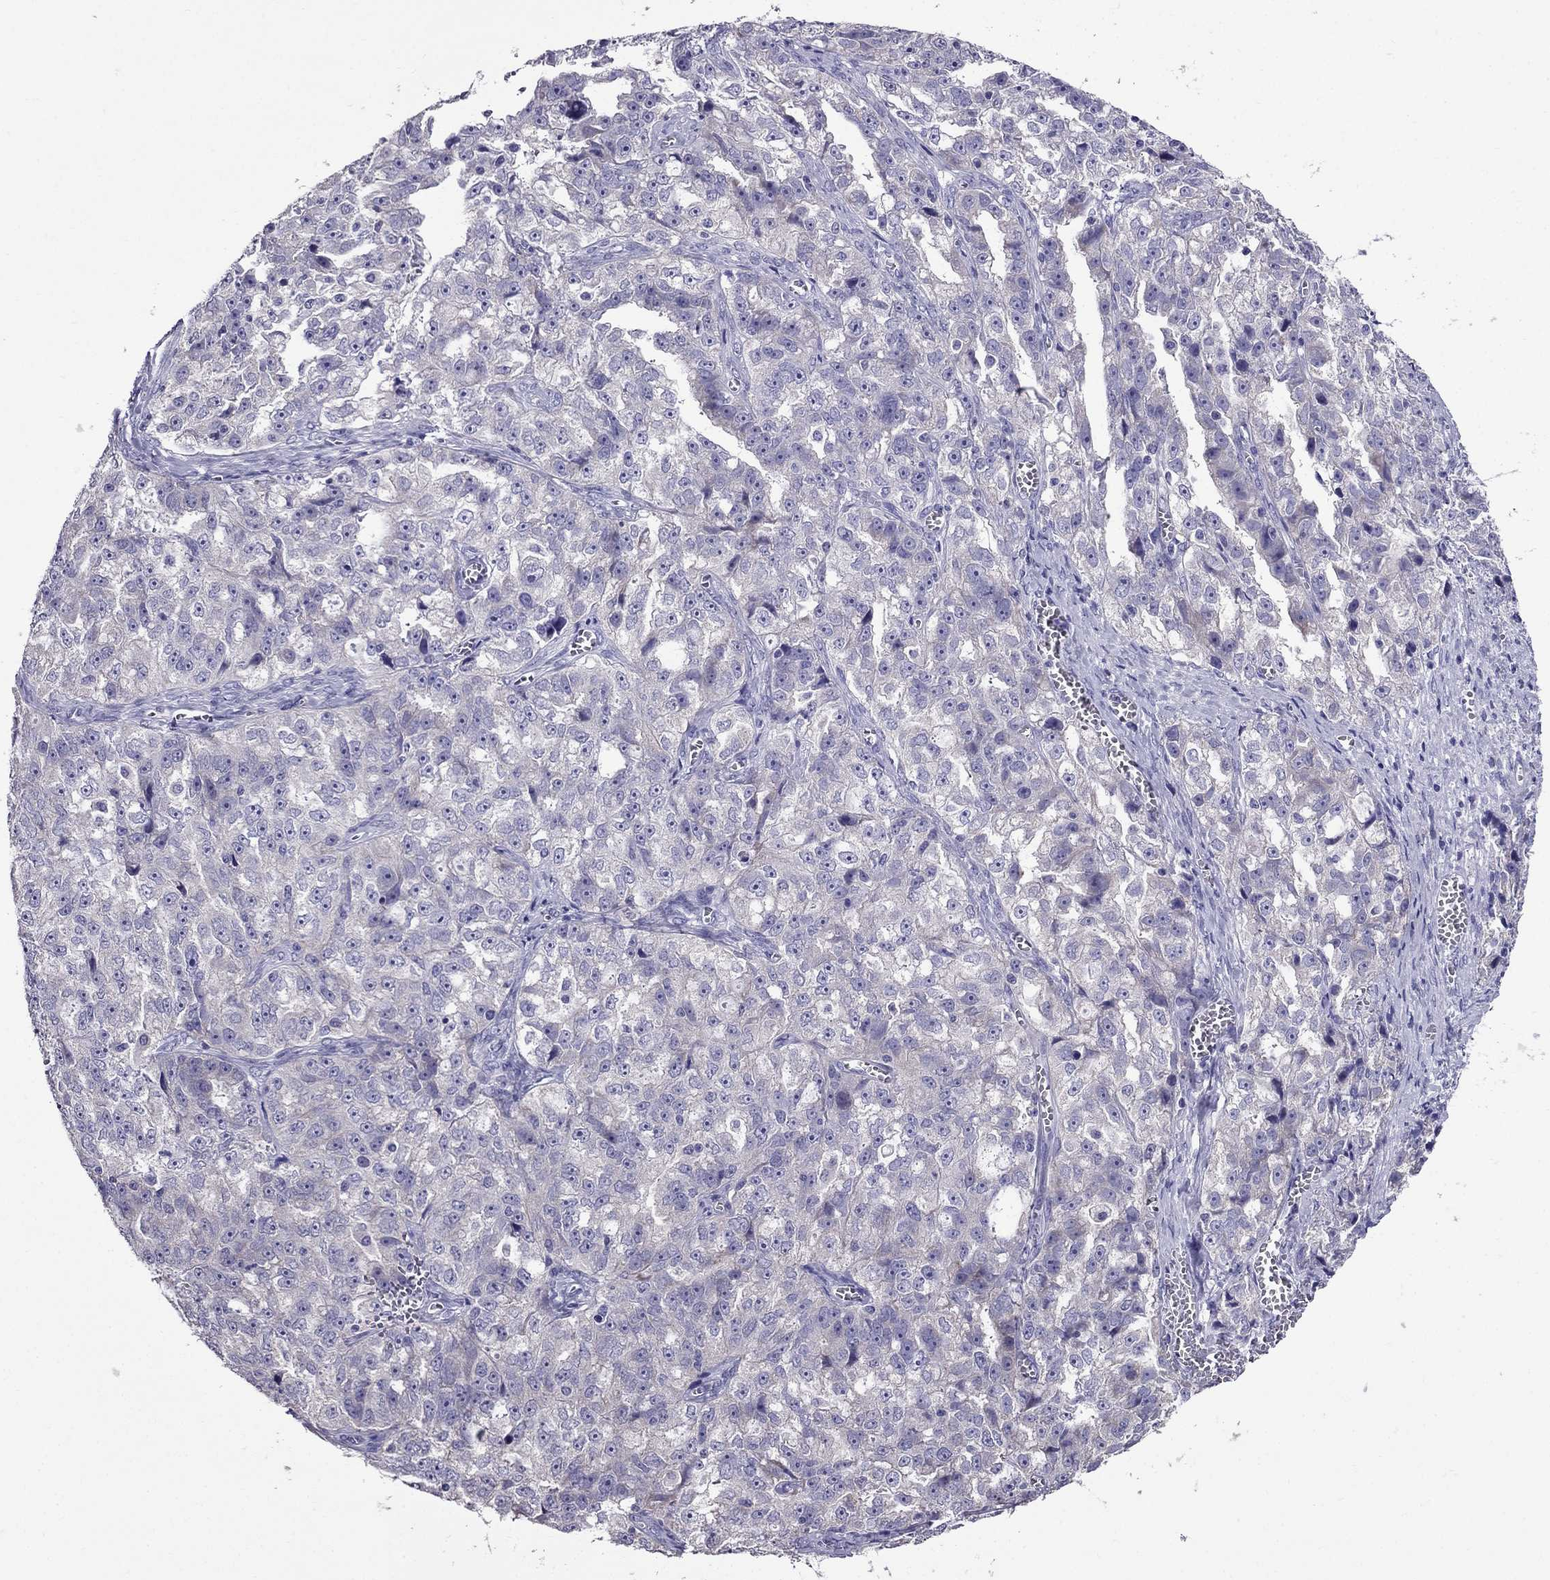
{"staining": {"intensity": "negative", "quantity": "none", "location": "none"}, "tissue": "ovarian cancer", "cell_type": "Tumor cells", "image_type": "cancer", "snomed": [{"axis": "morphology", "description": "Cystadenocarcinoma, serous, NOS"}, {"axis": "topography", "description": "Ovary"}], "caption": "A high-resolution image shows immunohistochemistry (IHC) staining of serous cystadenocarcinoma (ovarian), which exhibits no significant positivity in tumor cells.", "gene": "OXCT2", "patient": {"sex": "female", "age": 51}}